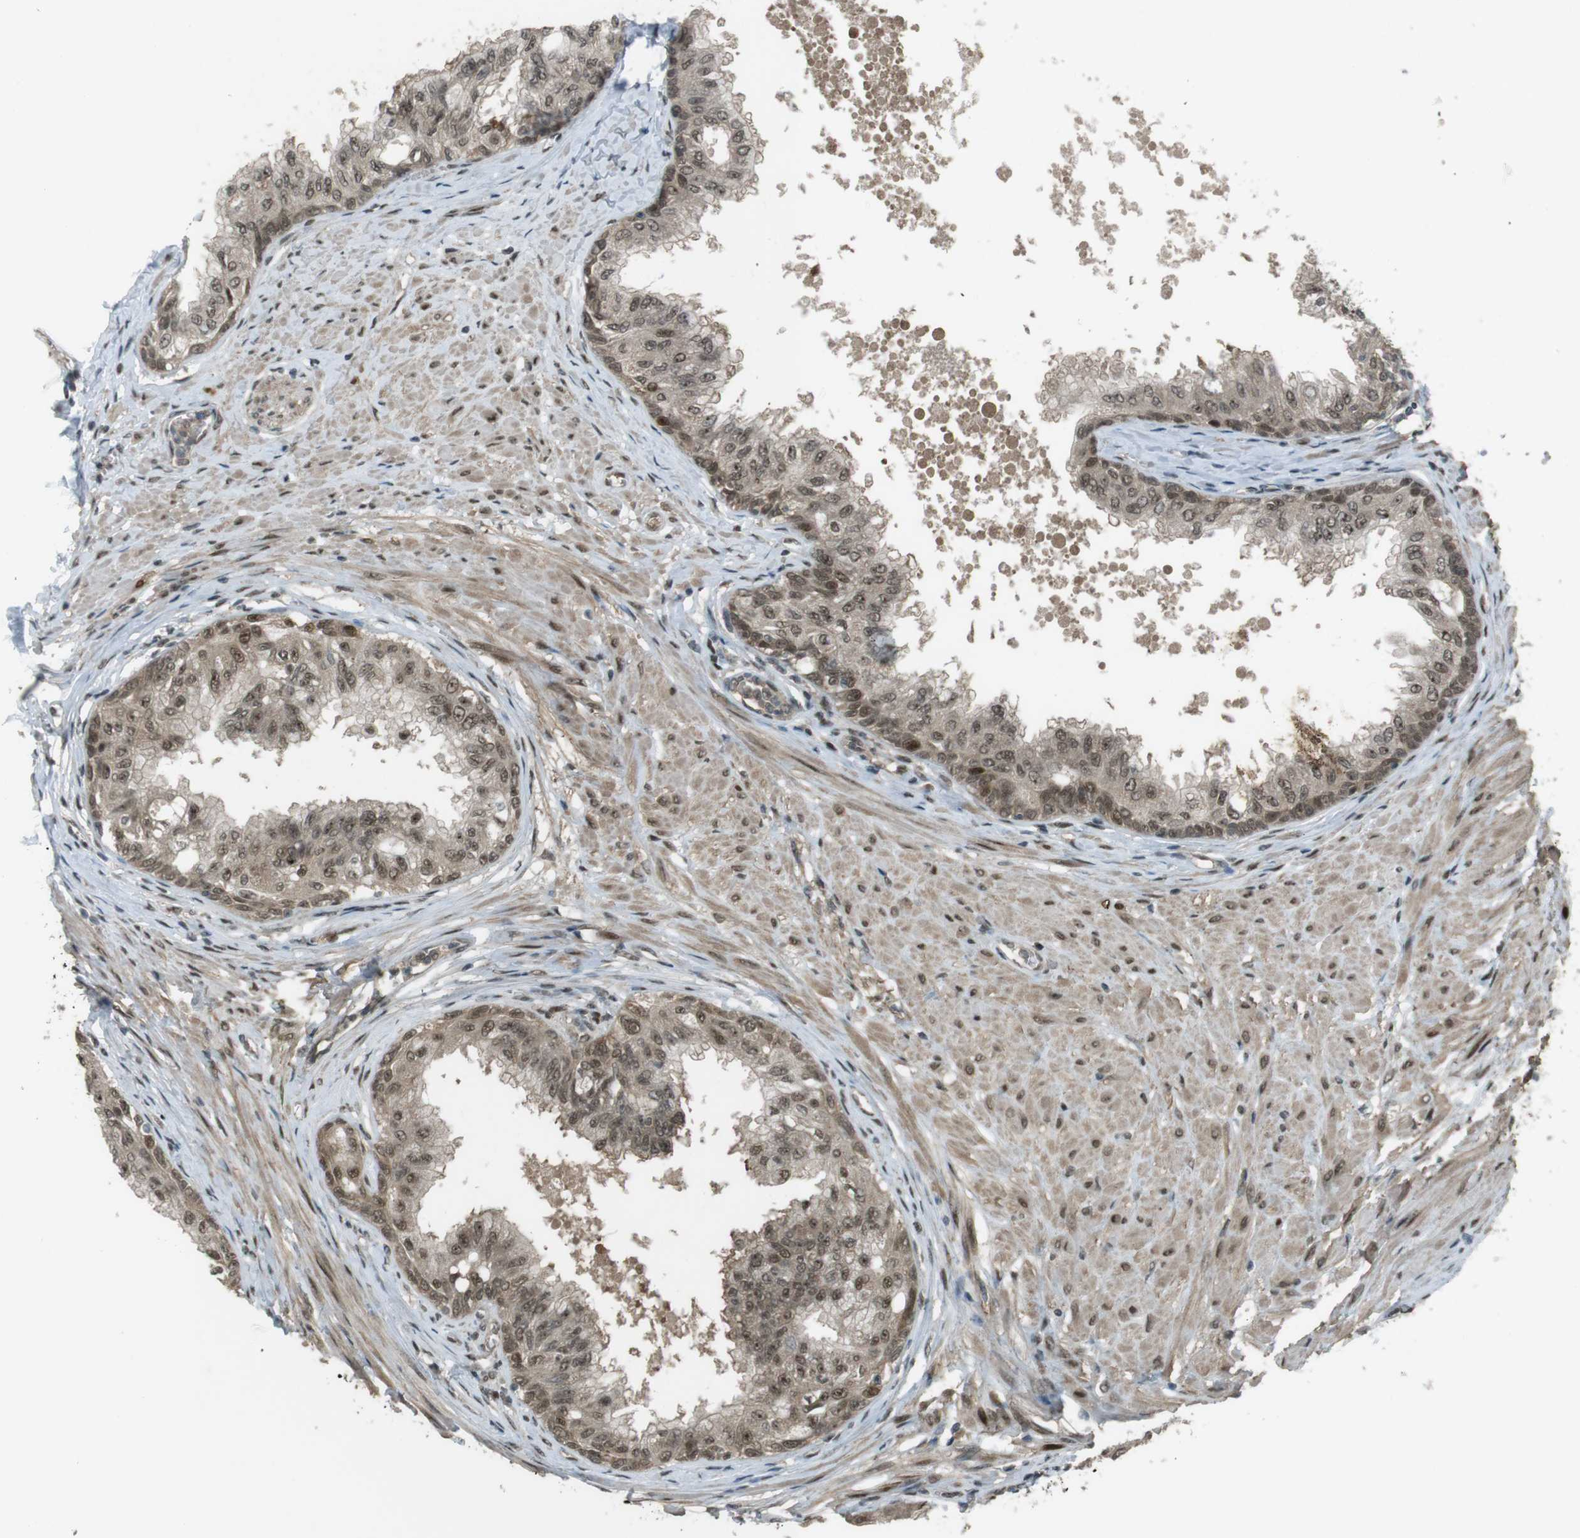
{"staining": {"intensity": "moderate", "quantity": ">75%", "location": "cytoplasmic/membranous,nuclear"}, "tissue": "prostate", "cell_type": "Glandular cells", "image_type": "normal", "snomed": [{"axis": "morphology", "description": "Normal tissue, NOS"}, {"axis": "topography", "description": "Prostate"}, {"axis": "topography", "description": "Seminal veicle"}], "caption": "Normal prostate was stained to show a protein in brown. There is medium levels of moderate cytoplasmic/membranous,nuclear expression in about >75% of glandular cells.", "gene": "SLITRK5", "patient": {"sex": "male", "age": 60}}